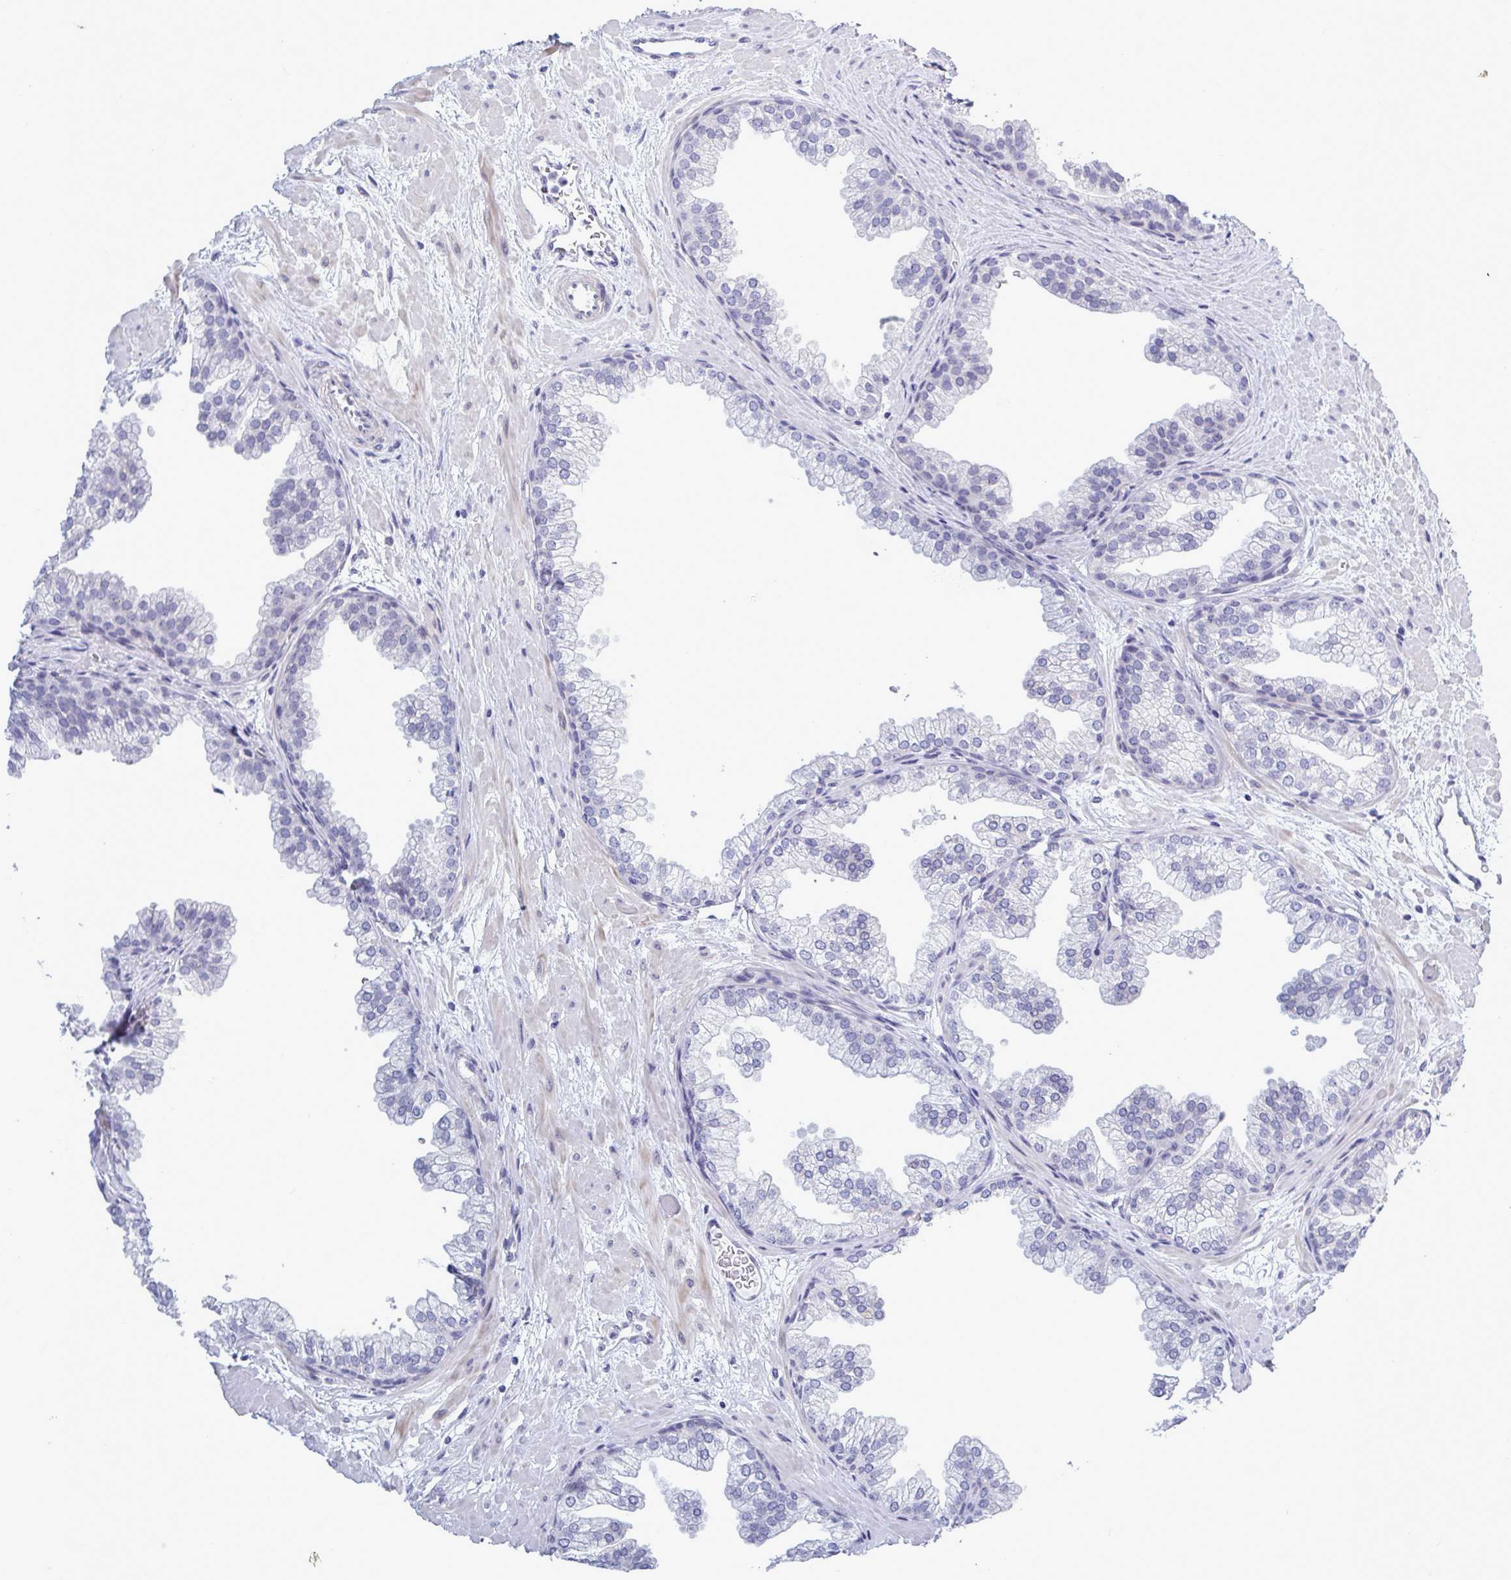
{"staining": {"intensity": "negative", "quantity": "none", "location": "none"}, "tissue": "prostate", "cell_type": "Glandular cells", "image_type": "normal", "snomed": [{"axis": "morphology", "description": "Normal tissue, NOS"}, {"axis": "topography", "description": "Prostate"}], "caption": "IHC of normal human prostate exhibits no expression in glandular cells. (Immunohistochemistry, brightfield microscopy, high magnification).", "gene": "MFSD4A", "patient": {"sex": "male", "age": 37}}